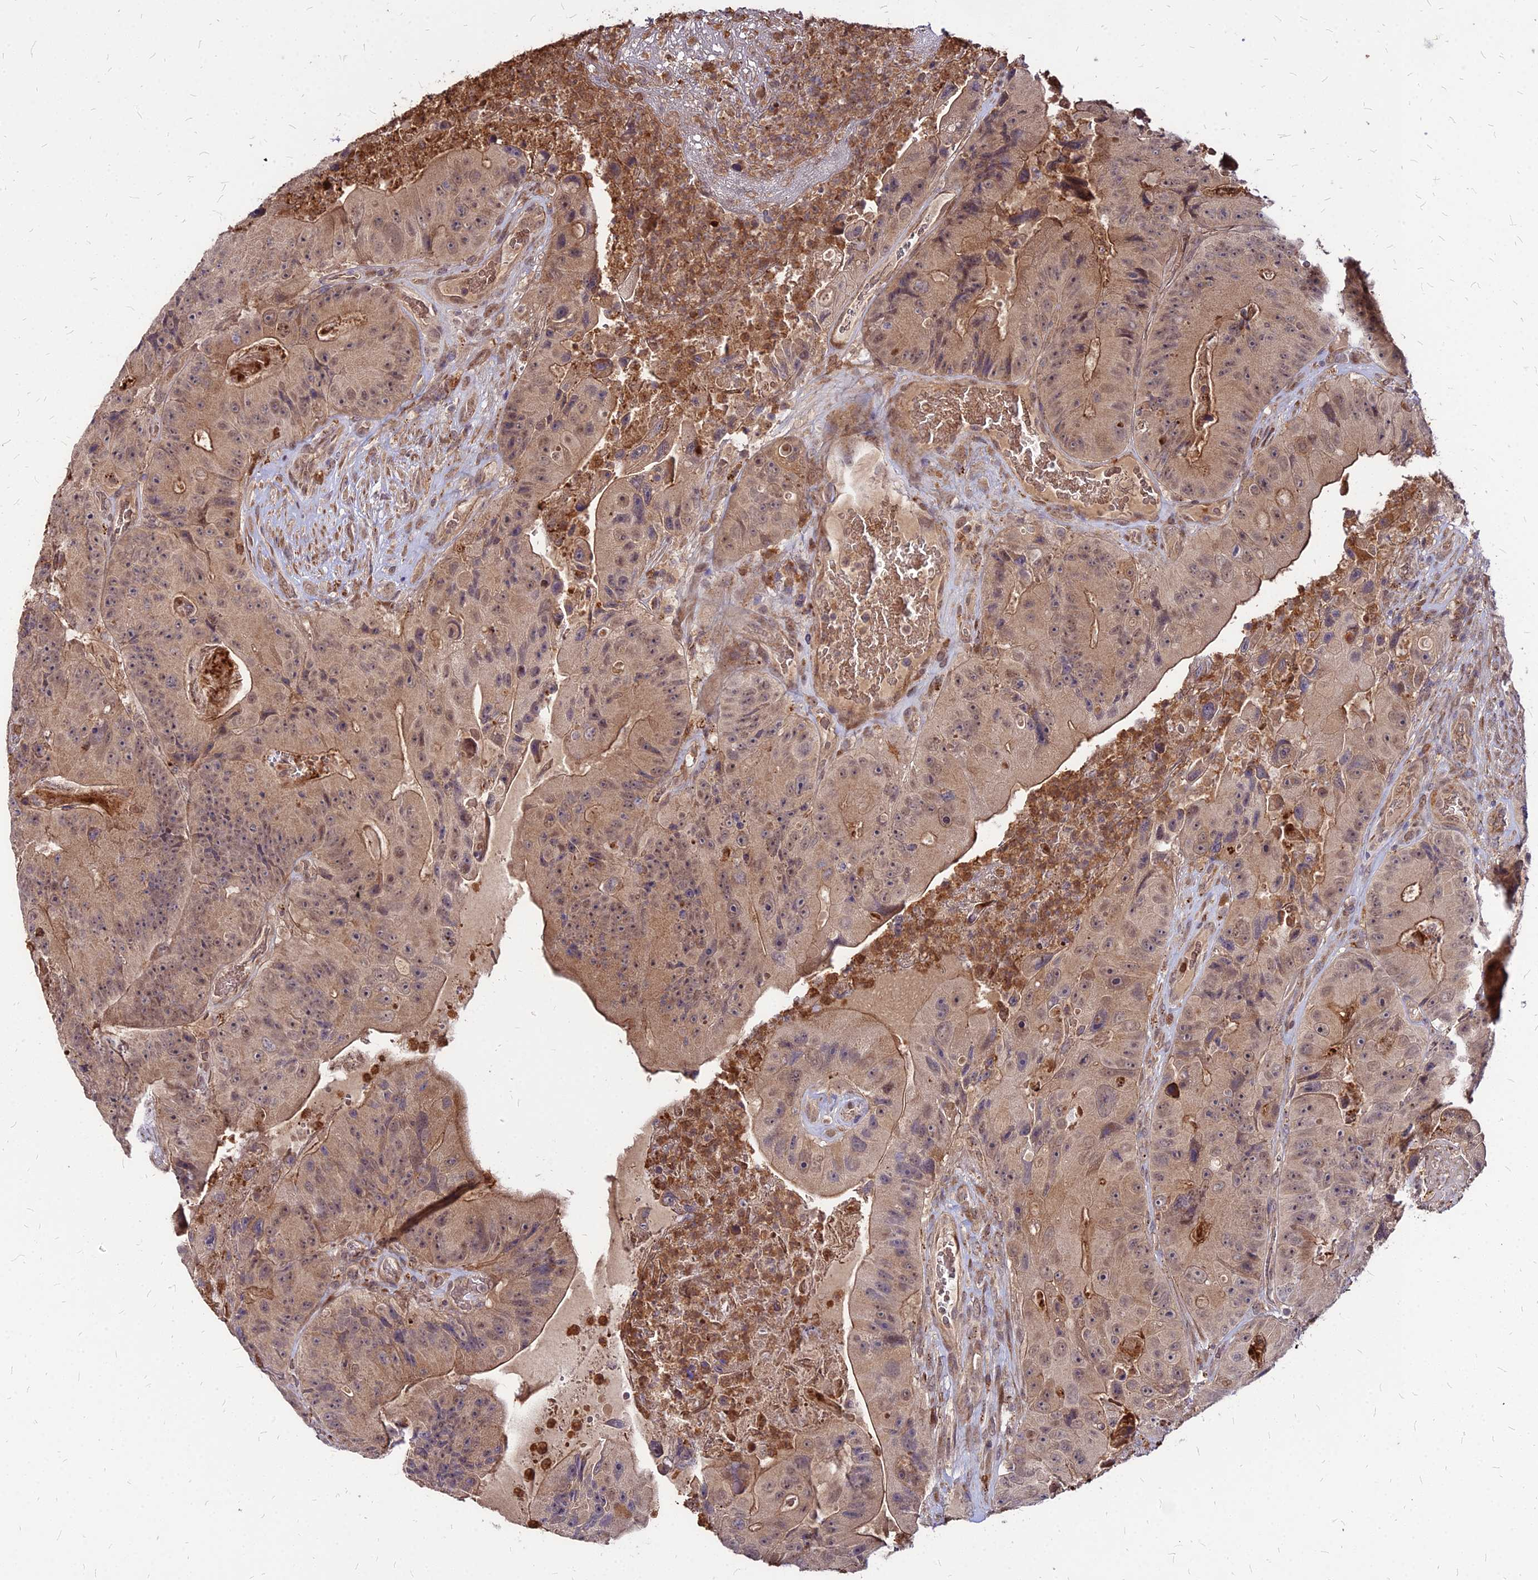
{"staining": {"intensity": "weak", "quantity": ">75%", "location": "cytoplasmic/membranous"}, "tissue": "colorectal cancer", "cell_type": "Tumor cells", "image_type": "cancer", "snomed": [{"axis": "morphology", "description": "Adenocarcinoma, NOS"}, {"axis": "topography", "description": "Colon"}], "caption": "Immunohistochemical staining of human colorectal cancer (adenocarcinoma) shows low levels of weak cytoplasmic/membranous protein expression in approximately >75% of tumor cells.", "gene": "APBA3", "patient": {"sex": "female", "age": 86}}